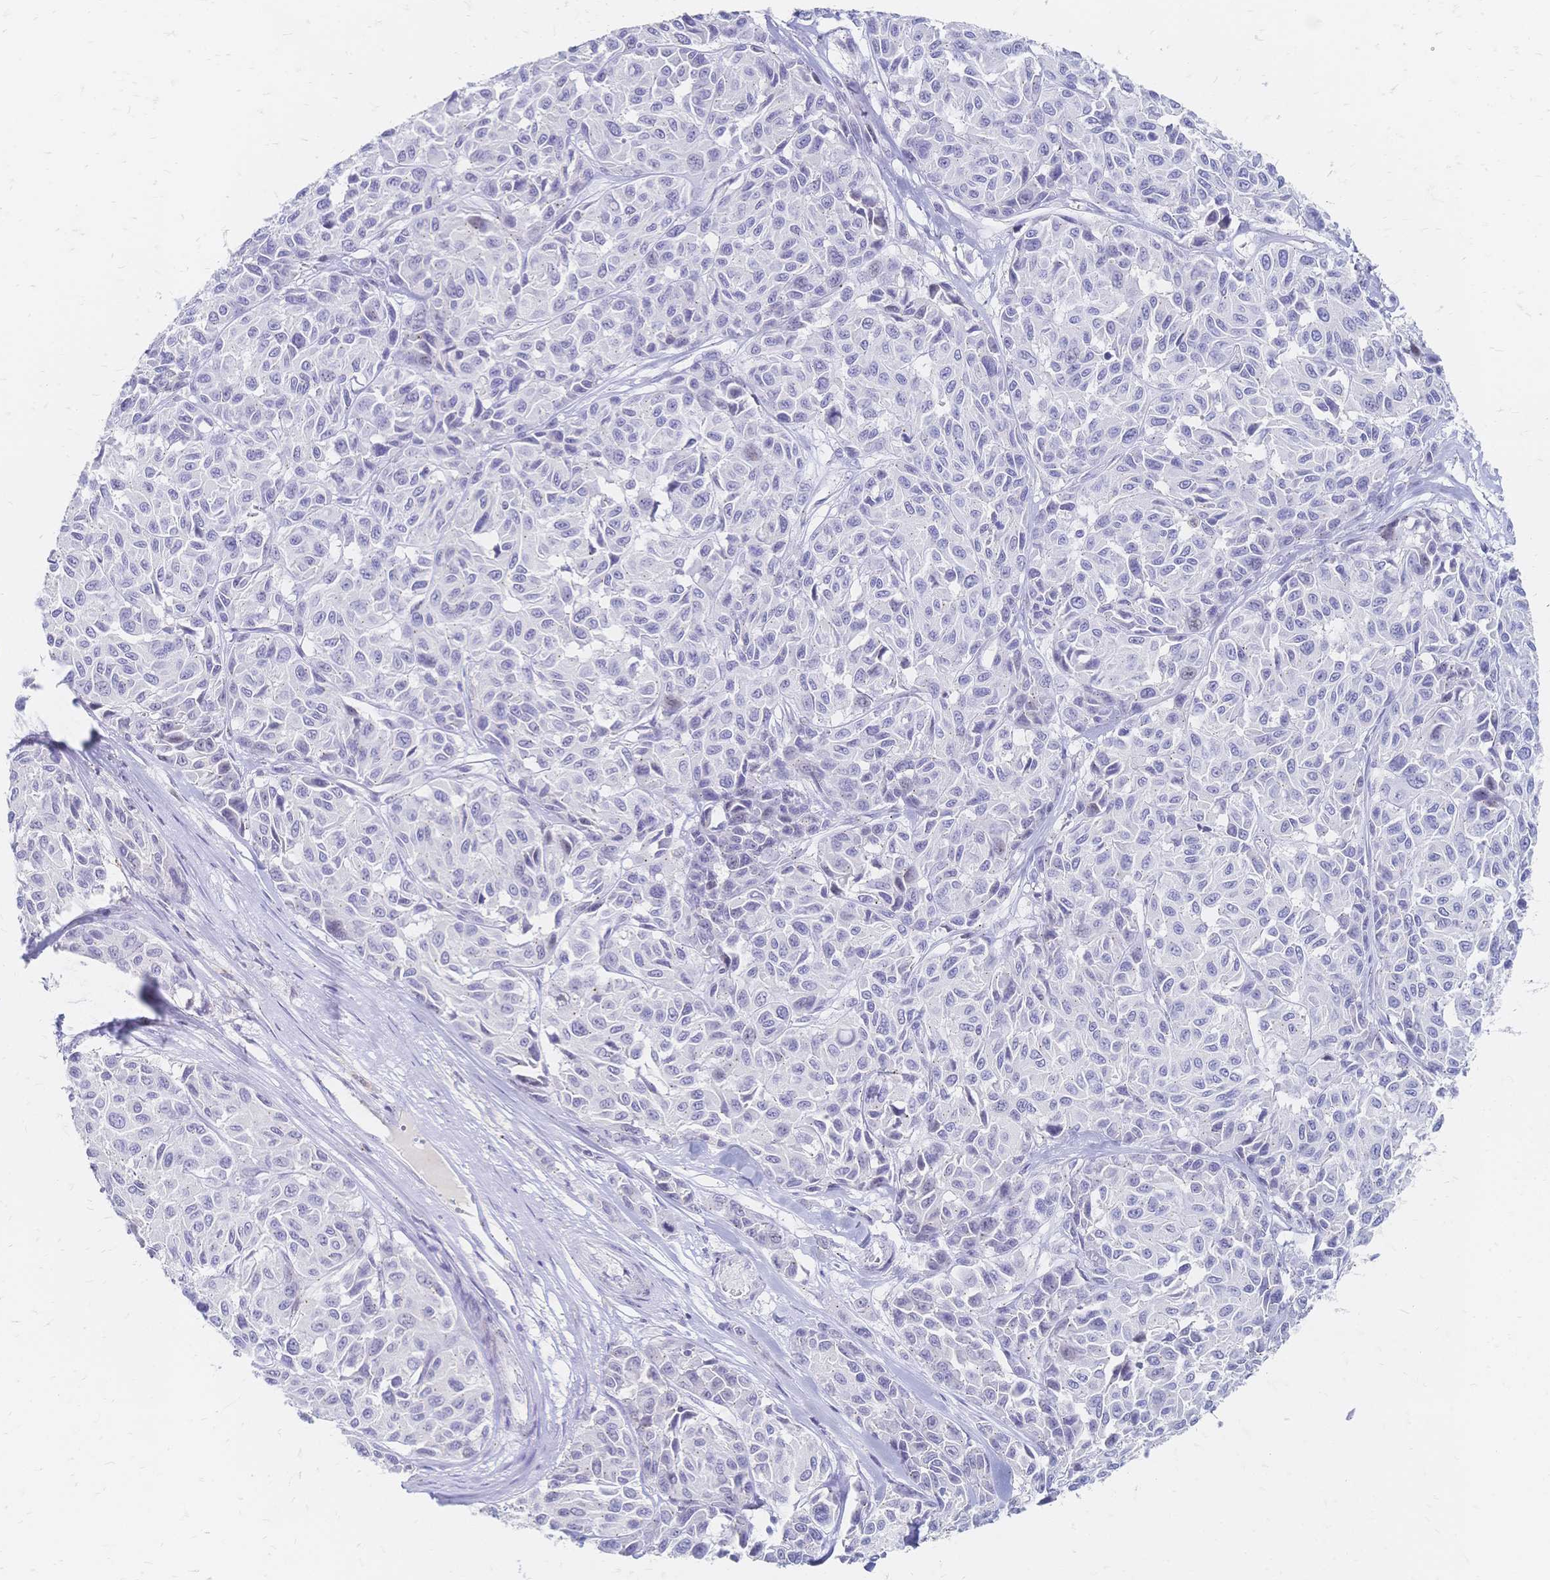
{"staining": {"intensity": "negative", "quantity": "none", "location": "none"}, "tissue": "melanoma", "cell_type": "Tumor cells", "image_type": "cancer", "snomed": [{"axis": "morphology", "description": "Malignant melanoma, NOS"}, {"axis": "topography", "description": "Skin"}], "caption": "Immunohistochemical staining of malignant melanoma exhibits no significant staining in tumor cells. (Brightfield microscopy of DAB immunohistochemistry (IHC) at high magnification).", "gene": "PSORS1C2", "patient": {"sex": "female", "age": 66}}